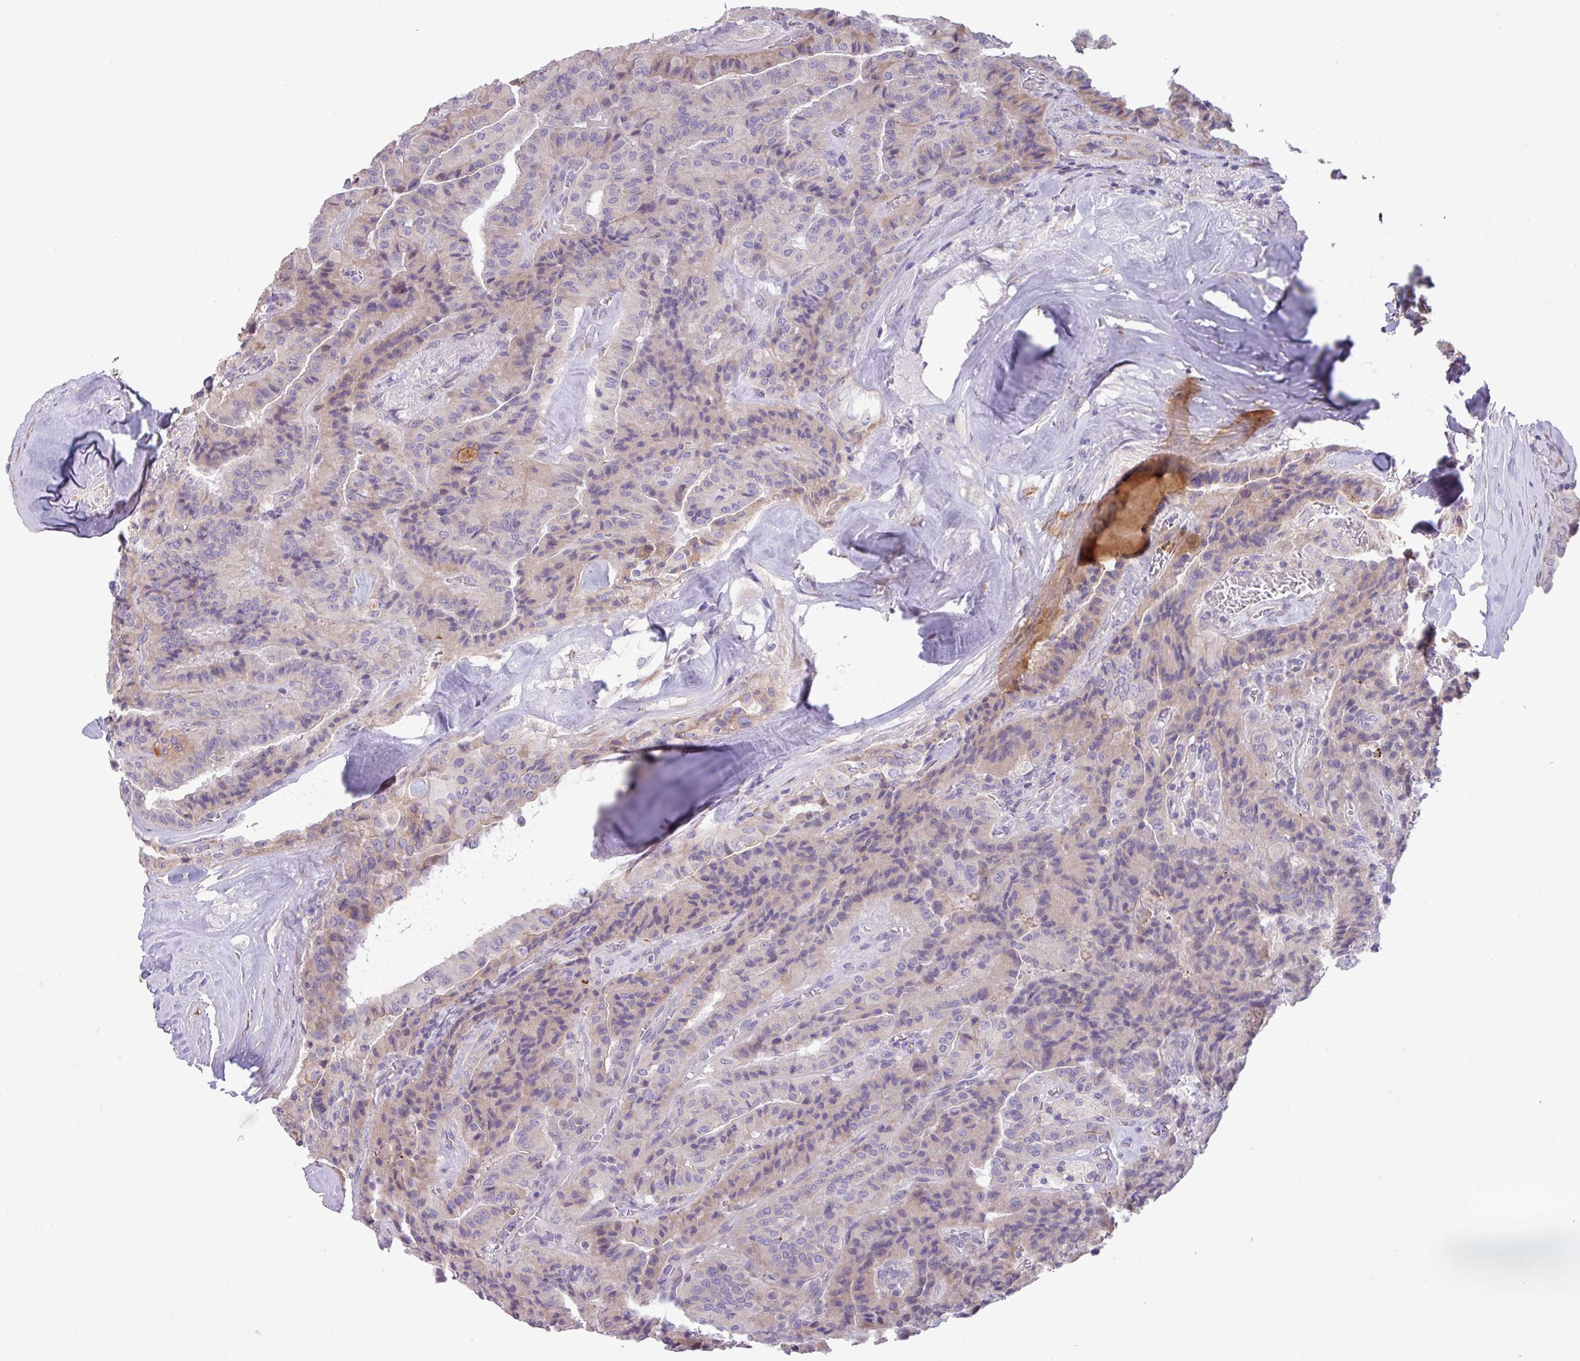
{"staining": {"intensity": "weak", "quantity": "<25%", "location": "cytoplasmic/membranous"}, "tissue": "thyroid cancer", "cell_type": "Tumor cells", "image_type": "cancer", "snomed": [{"axis": "morphology", "description": "Normal tissue, NOS"}, {"axis": "morphology", "description": "Papillary adenocarcinoma, NOS"}, {"axis": "topography", "description": "Thyroid gland"}], "caption": "Immunohistochemistry histopathology image of neoplastic tissue: thyroid cancer stained with DAB shows no significant protein positivity in tumor cells.", "gene": "IRGC", "patient": {"sex": "female", "age": 59}}